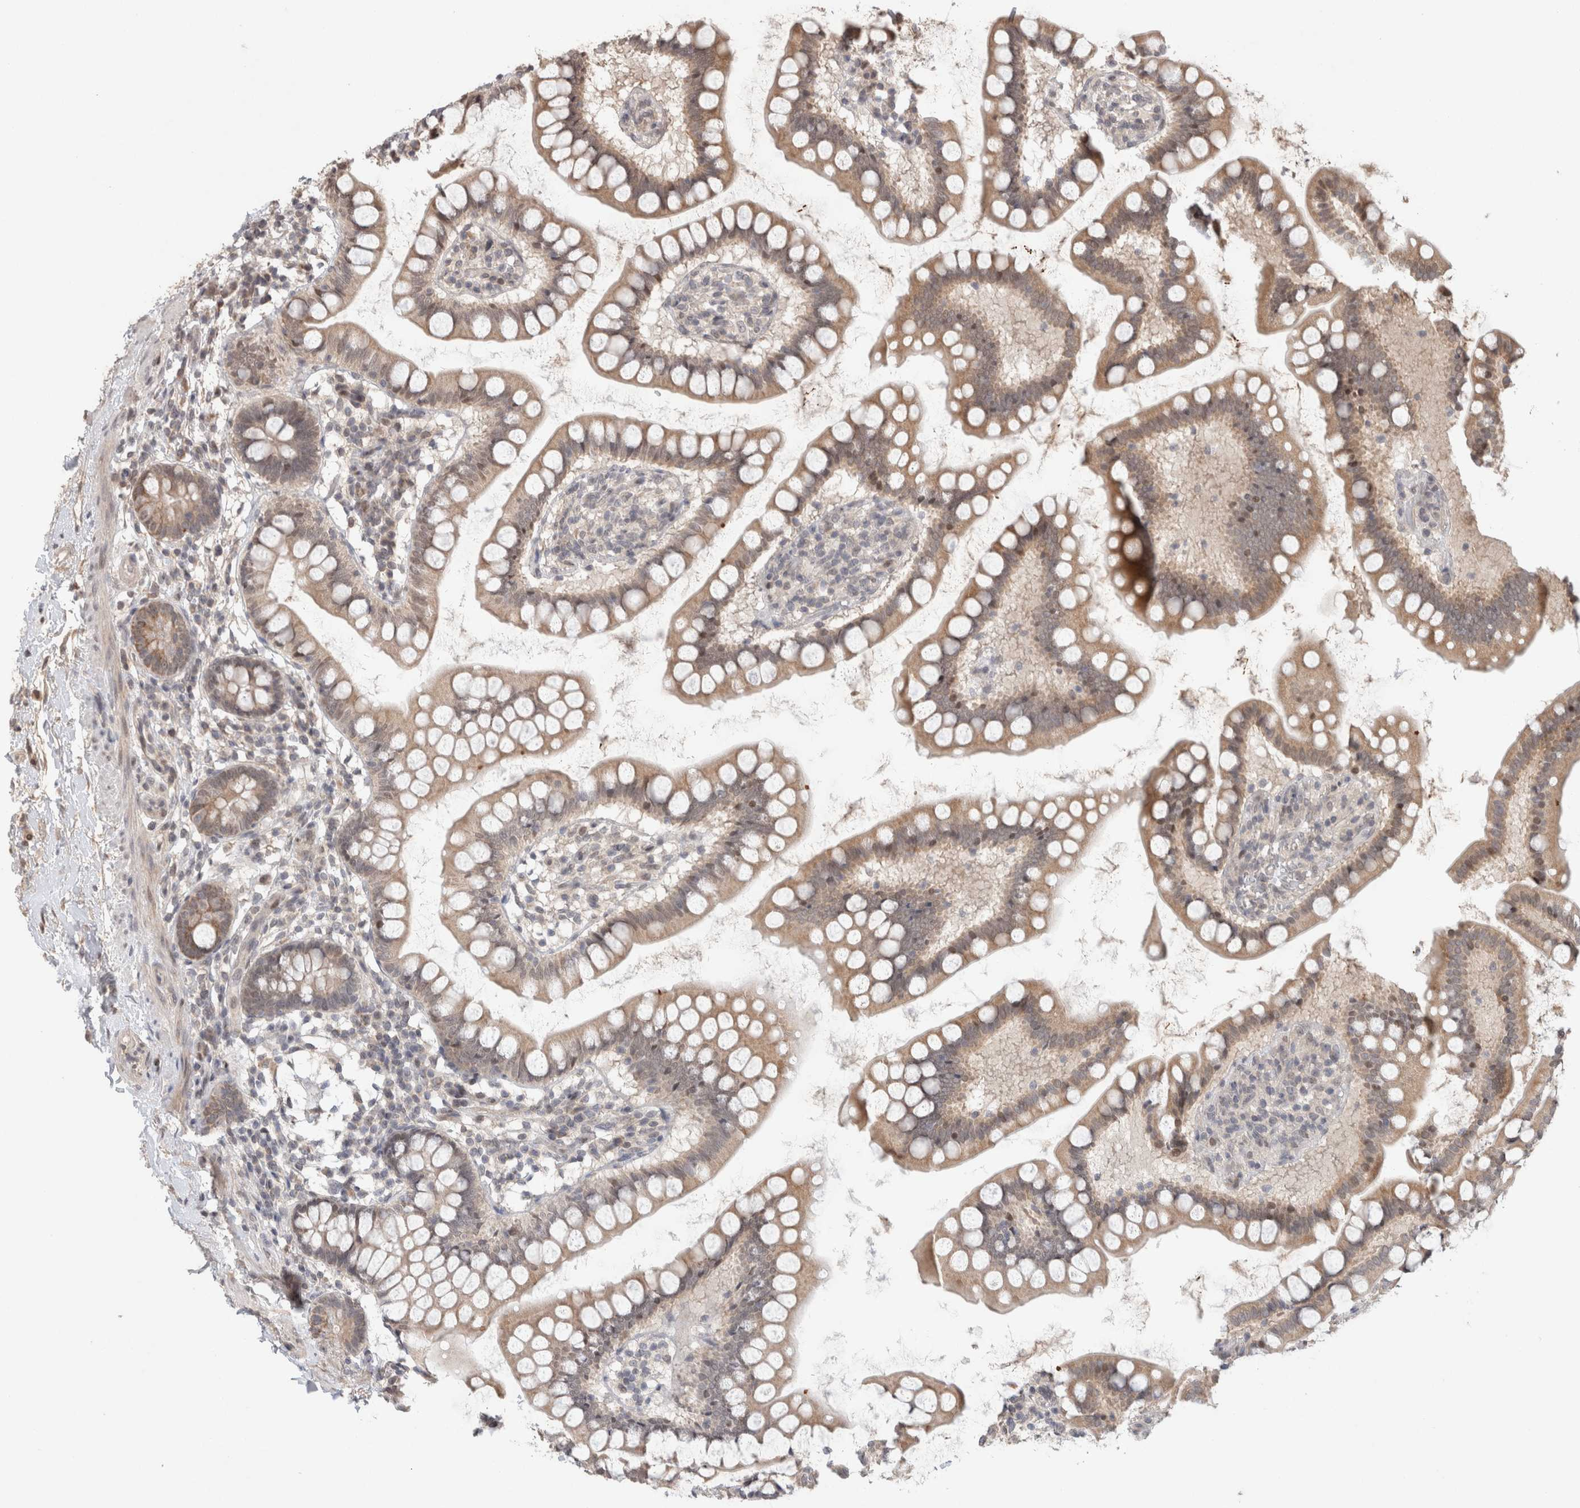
{"staining": {"intensity": "weak", "quantity": ">75%", "location": "cytoplasmic/membranous"}, "tissue": "small intestine", "cell_type": "Glandular cells", "image_type": "normal", "snomed": [{"axis": "morphology", "description": "Normal tissue, NOS"}, {"axis": "topography", "description": "Small intestine"}], "caption": "An image of human small intestine stained for a protein reveals weak cytoplasmic/membranous brown staining in glandular cells.", "gene": "SYDE2", "patient": {"sex": "female", "age": 84}}